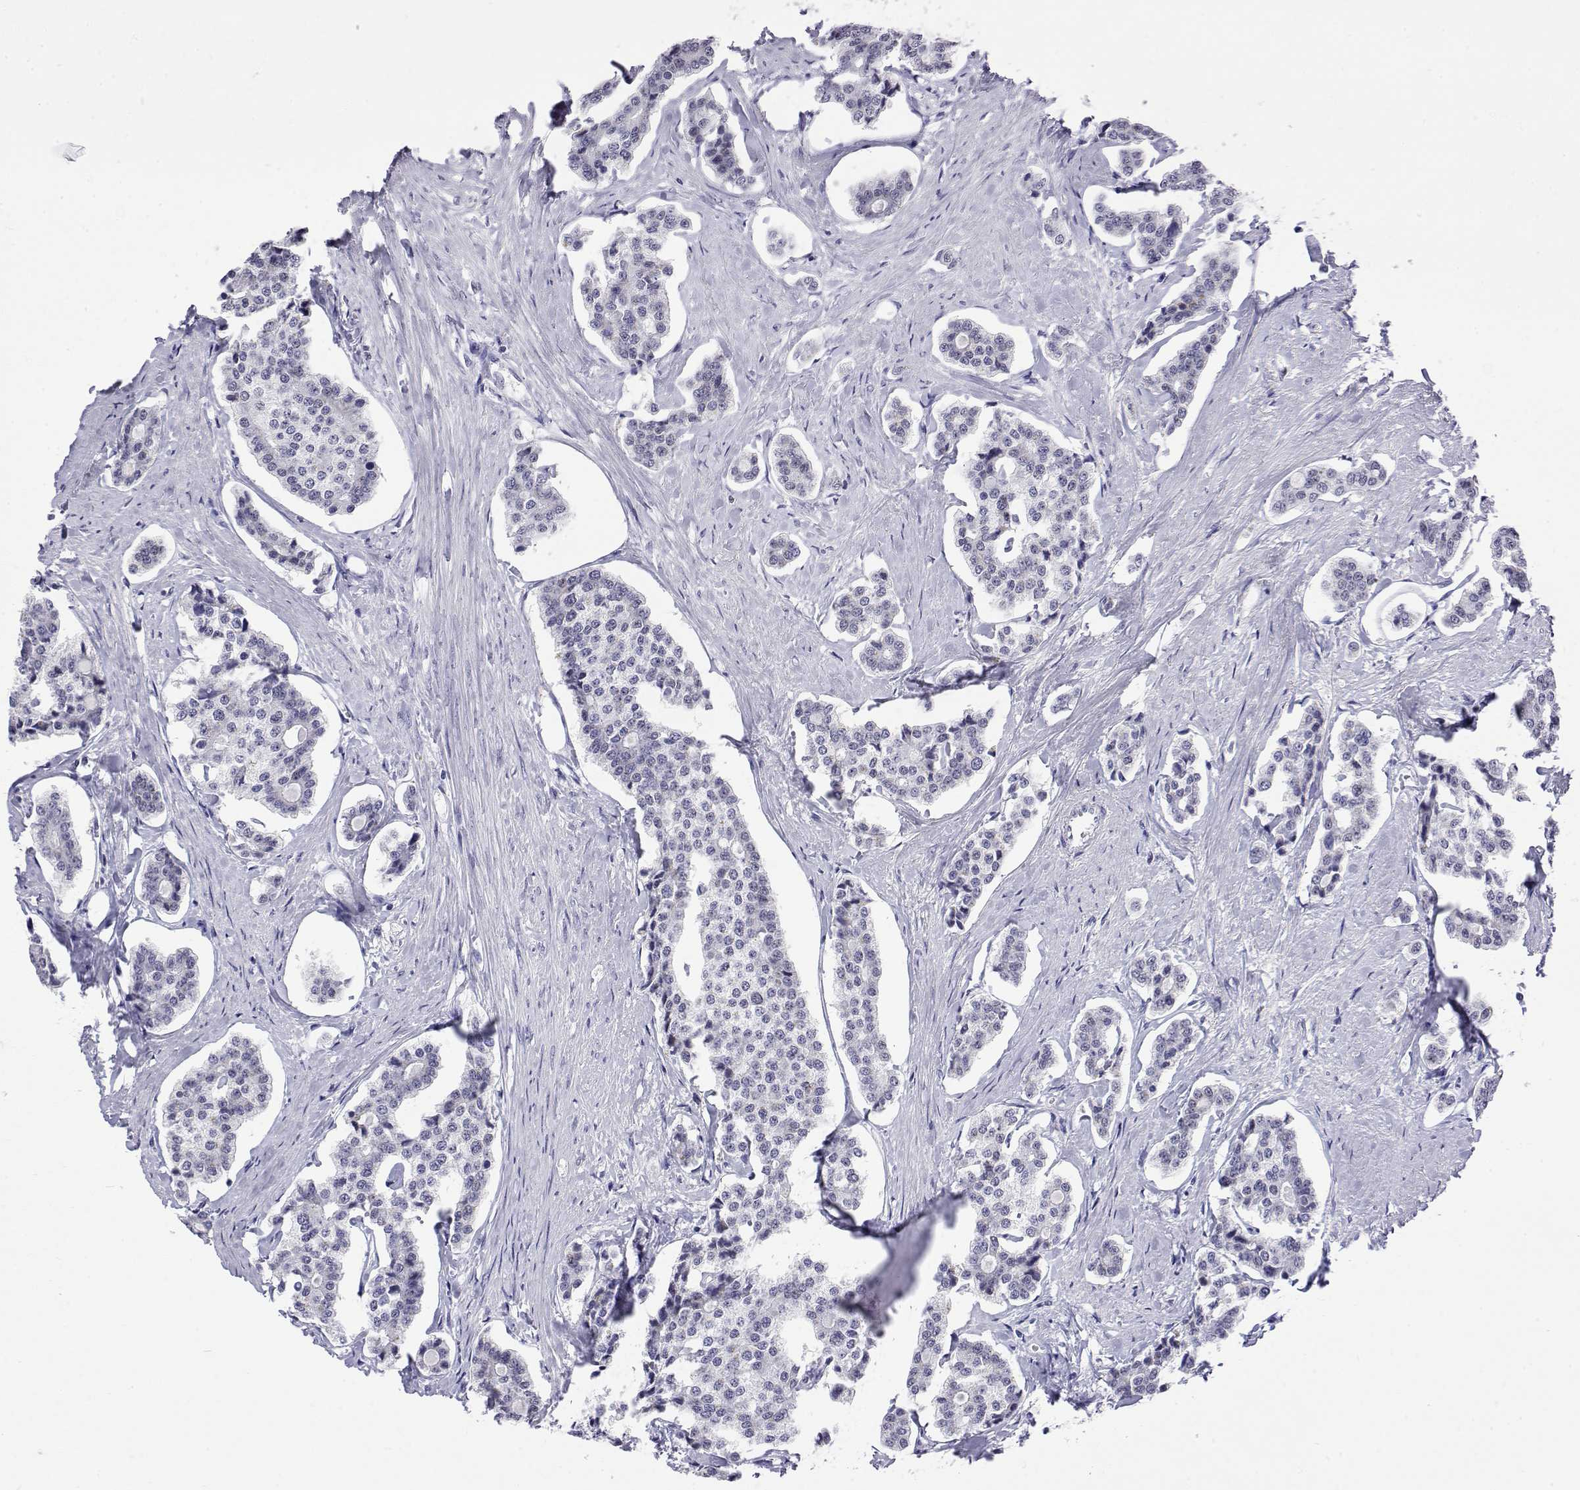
{"staining": {"intensity": "negative", "quantity": "none", "location": "none"}, "tissue": "carcinoid", "cell_type": "Tumor cells", "image_type": "cancer", "snomed": [{"axis": "morphology", "description": "Carcinoid, malignant, NOS"}, {"axis": "topography", "description": "Small intestine"}], "caption": "High power microscopy histopathology image of an immunohistochemistry micrograph of carcinoid (malignant), revealing no significant staining in tumor cells.", "gene": "POLDIP3", "patient": {"sex": "female", "age": 65}}